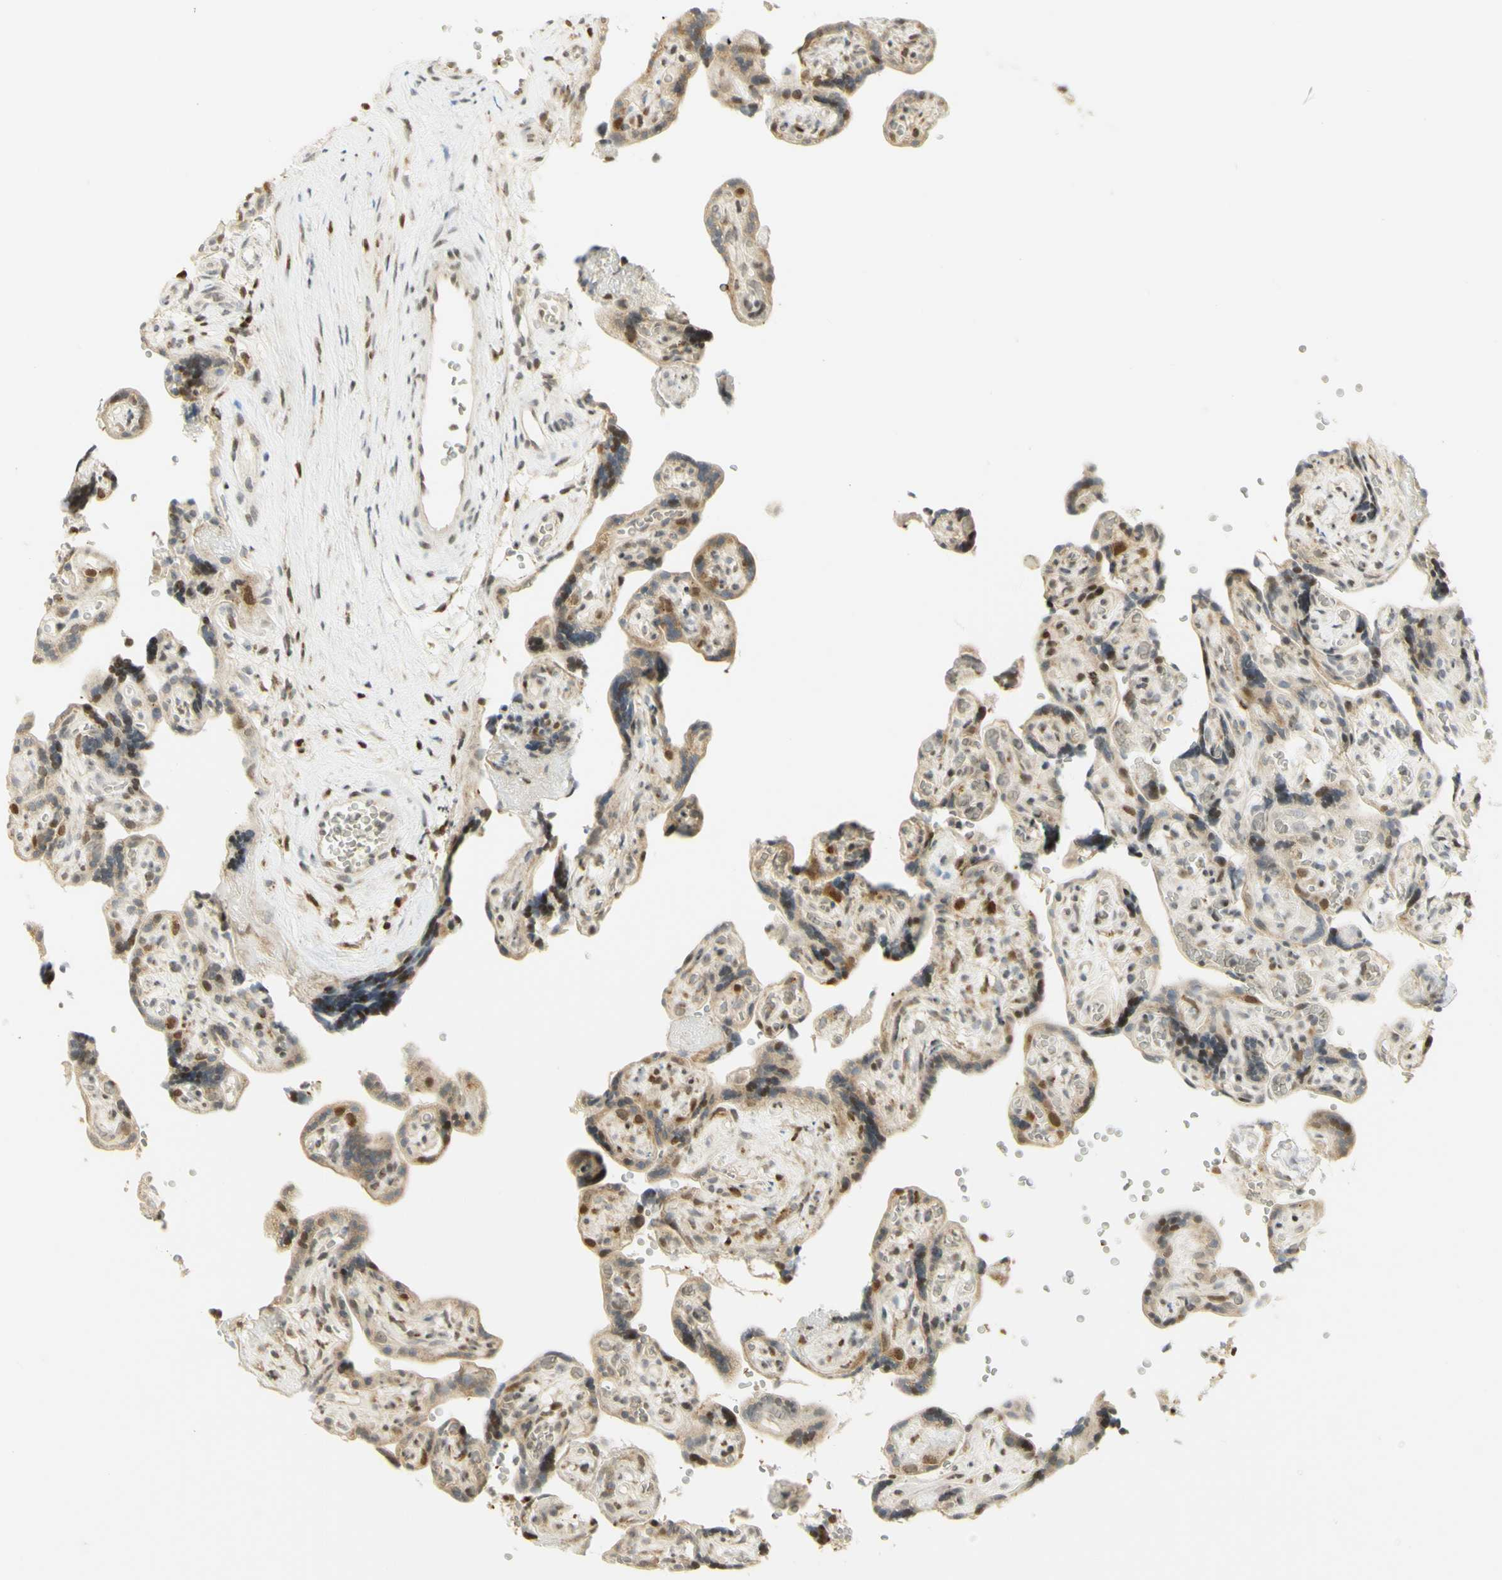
{"staining": {"intensity": "moderate", "quantity": ">75%", "location": "cytoplasmic/membranous,nuclear"}, "tissue": "placenta", "cell_type": "Trophoblastic cells", "image_type": "normal", "snomed": [{"axis": "morphology", "description": "Normal tissue, NOS"}, {"axis": "topography", "description": "Placenta"}], "caption": "Immunohistochemical staining of unremarkable human placenta demonstrates >75% levels of moderate cytoplasmic/membranous,nuclear protein staining in approximately >75% of trophoblastic cells.", "gene": "KIF11", "patient": {"sex": "female", "age": 30}}